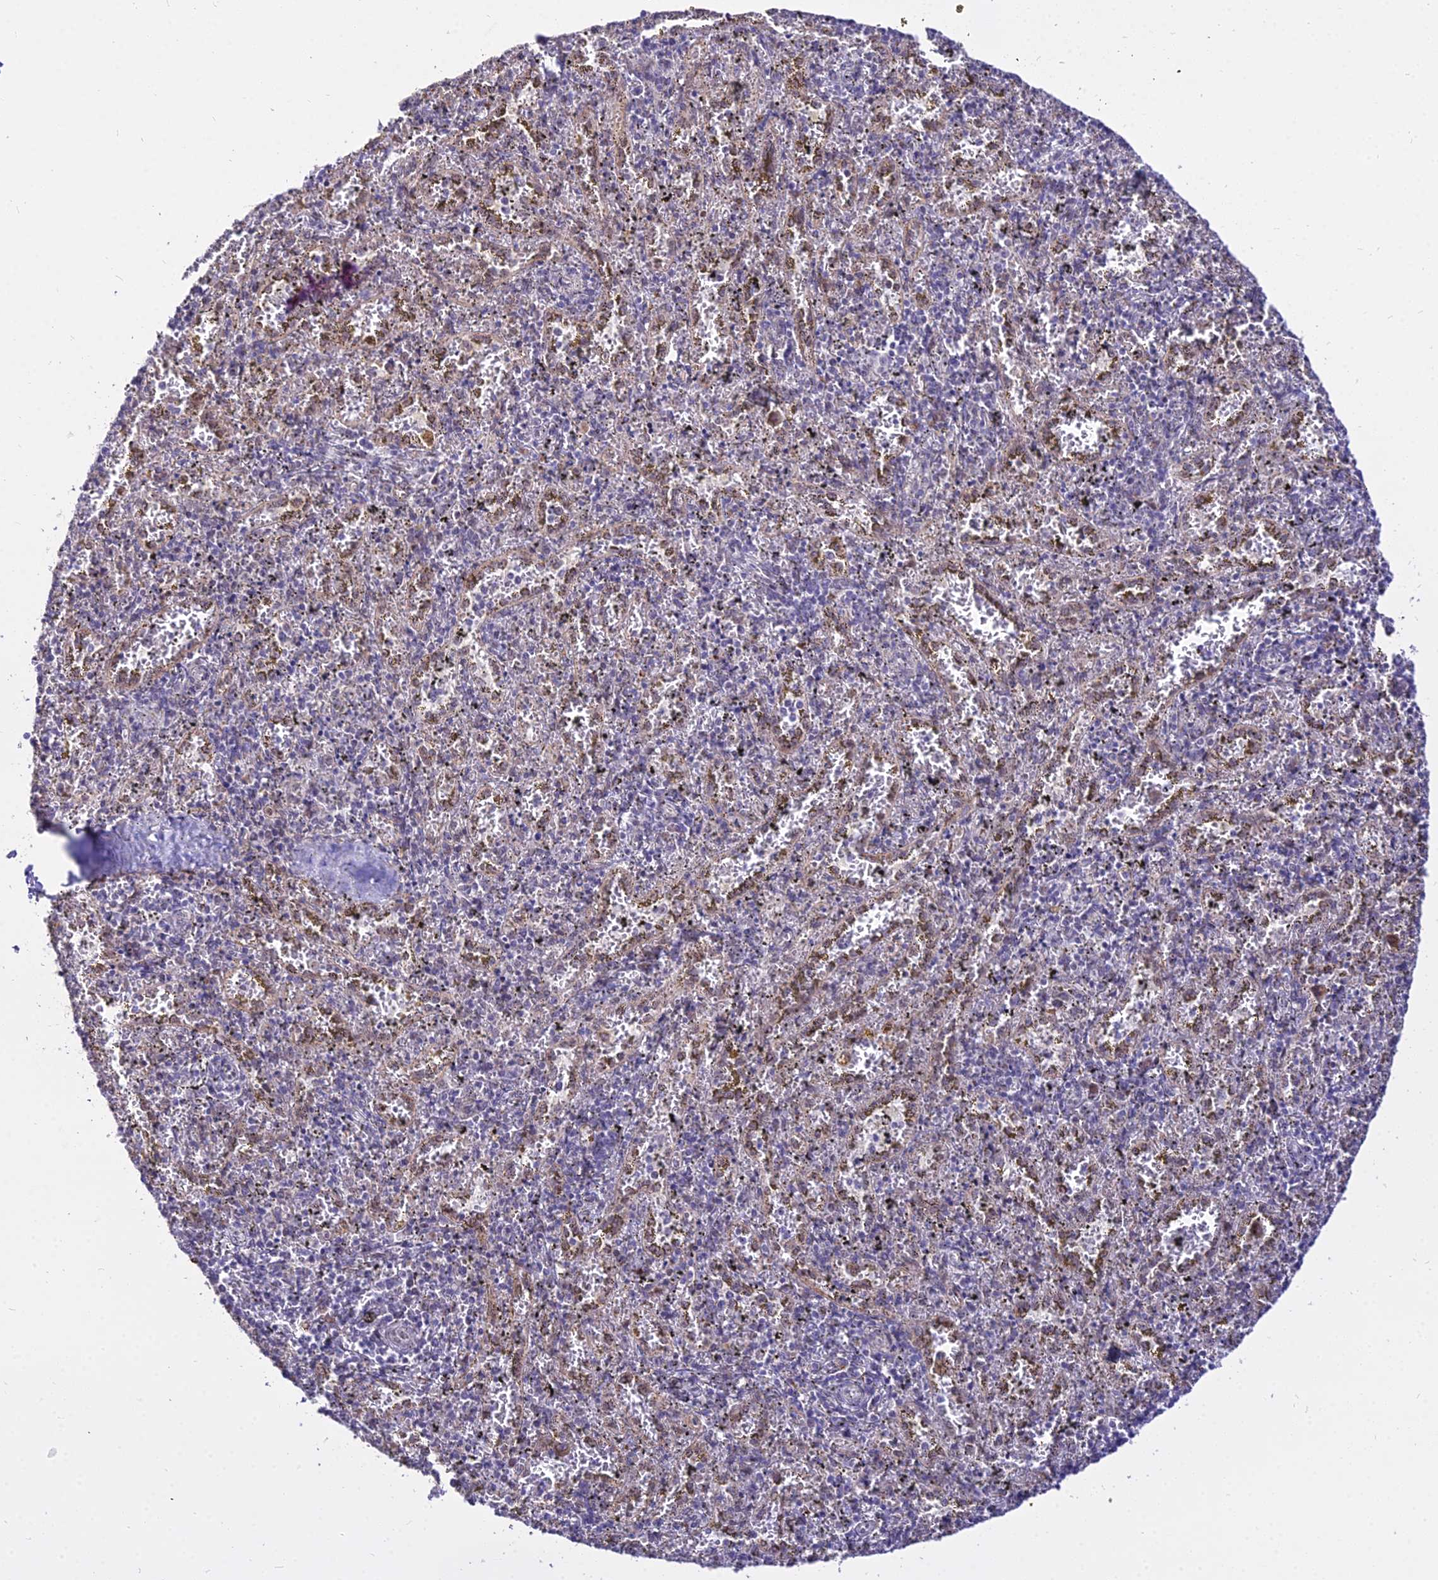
{"staining": {"intensity": "weak", "quantity": "<25%", "location": "cytoplasmic/membranous"}, "tissue": "spleen", "cell_type": "Cells in red pulp", "image_type": "normal", "snomed": [{"axis": "morphology", "description": "Normal tissue, NOS"}, {"axis": "topography", "description": "Spleen"}], "caption": "Immunohistochemical staining of normal spleen reveals no significant expression in cells in red pulp.", "gene": "C6orf163", "patient": {"sex": "male", "age": 11}}